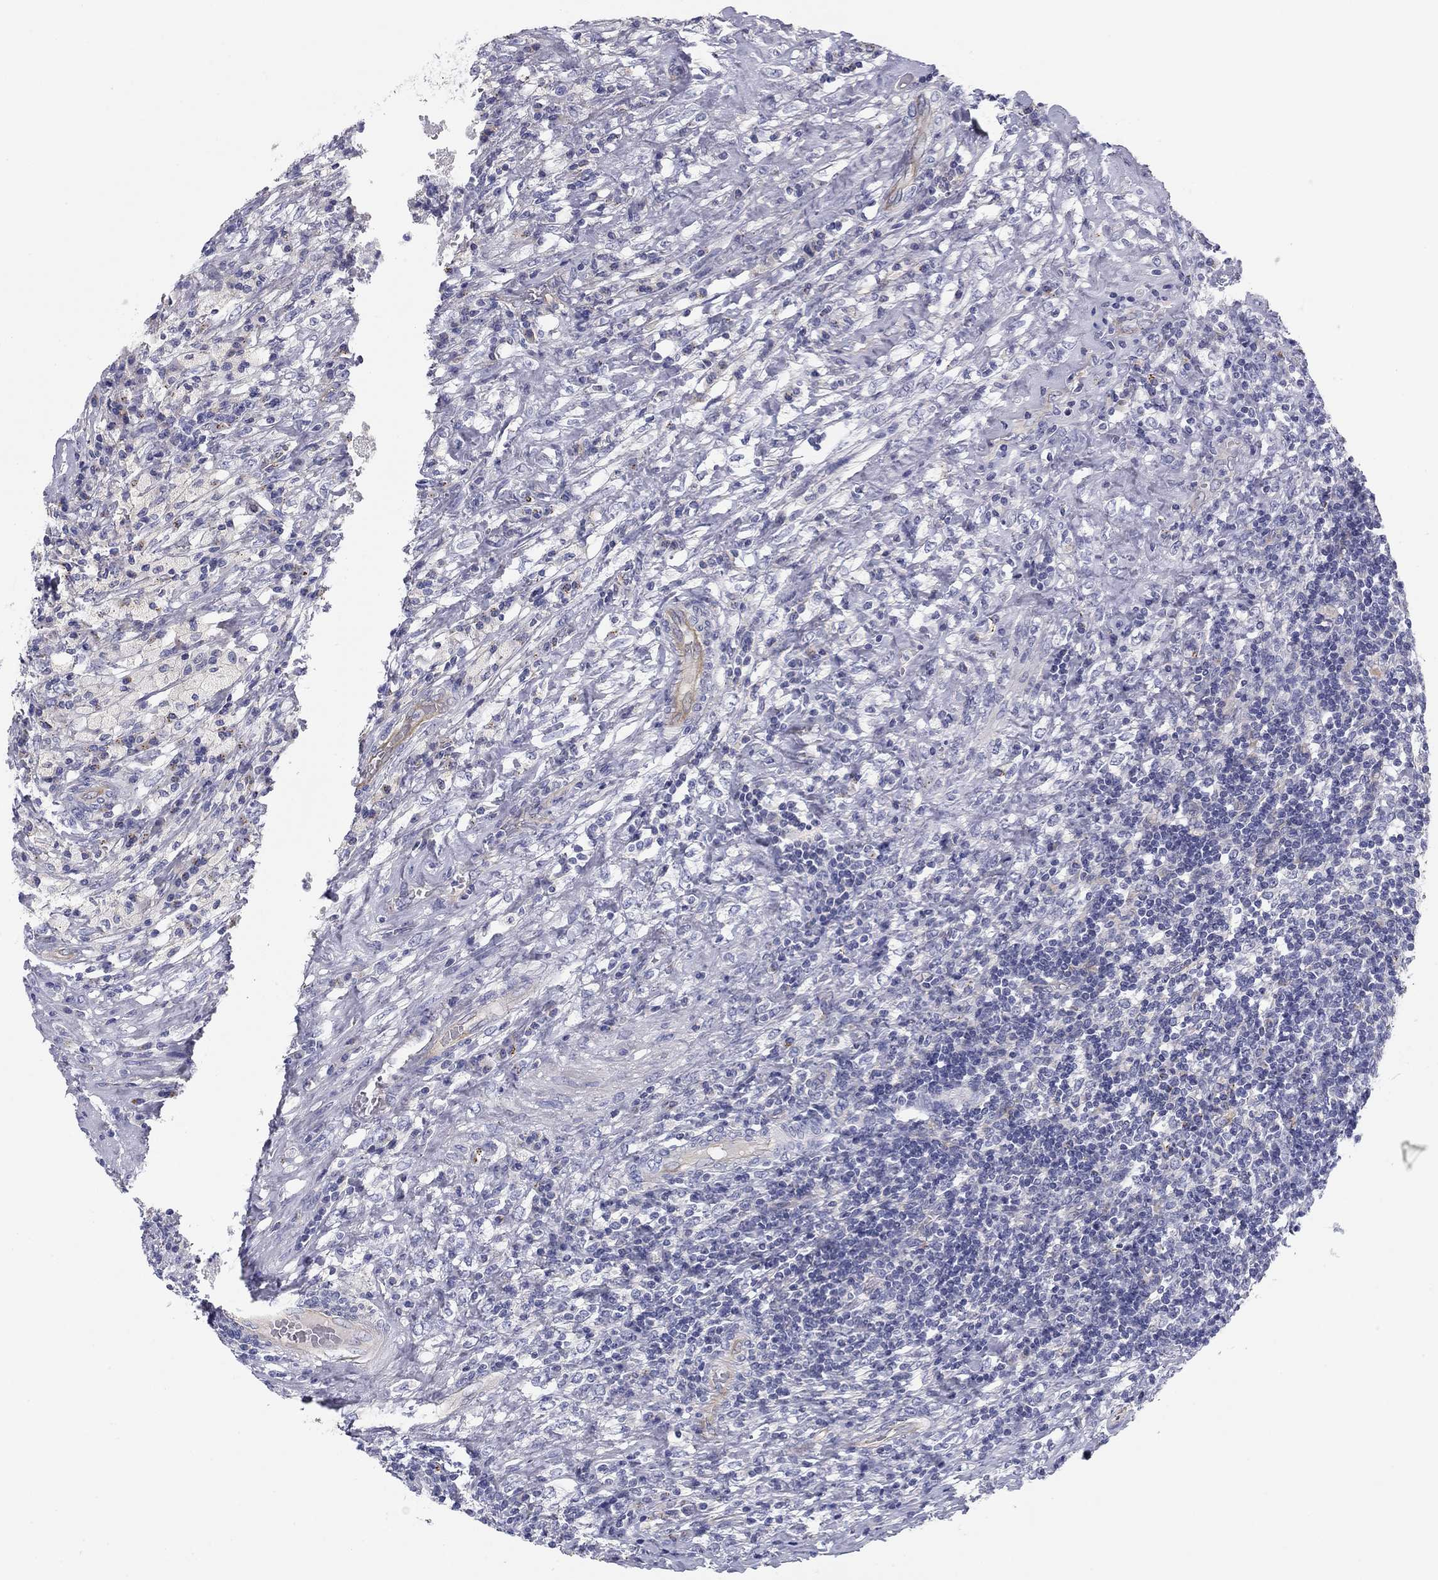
{"staining": {"intensity": "weak", "quantity": "<25%", "location": "cytoplasmic/membranous"}, "tissue": "testis cancer", "cell_type": "Tumor cells", "image_type": "cancer", "snomed": [{"axis": "morphology", "description": "Necrosis, NOS"}, {"axis": "morphology", "description": "Carcinoma, Embryonal, NOS"}, {"axis": "topography", "description": "Testis"}], "caption": "Immunohistochemistry (IHC) of human testis cancer (embryonal carcinoma) displays no expression in tumor cells.", "gene": "SEPTIN3", "patient": {"sex": "male", "age": 19}}